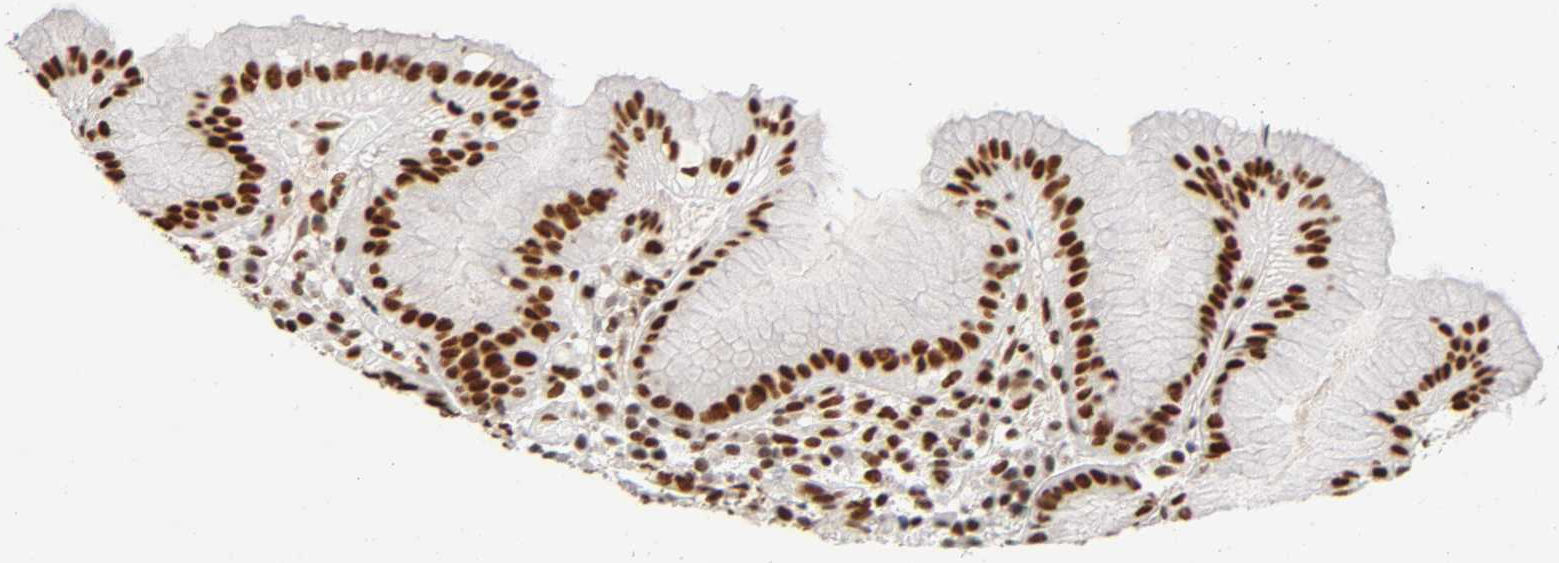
{"staining": {"intensity": "strong", "quantity": ">75%", "location": "nuclear"}, "tissue": "stomach", "cell_type": "Glandular cells", "image_type": "normal", "snomed": [{"axis": "morphology", "description": "Normal tissue, NOS"}, {"axis": "topography", "description": "Stomach"}, {"axis": "topography", "description": "Stomach, lower"}], "caption": "DAB immunohistochemical staining of benign stomach displays strong nuclear protein expression in about >75% of glandular cells.", "gene": "ILKAP", "patient": {"sex": "female", "age": 75}}